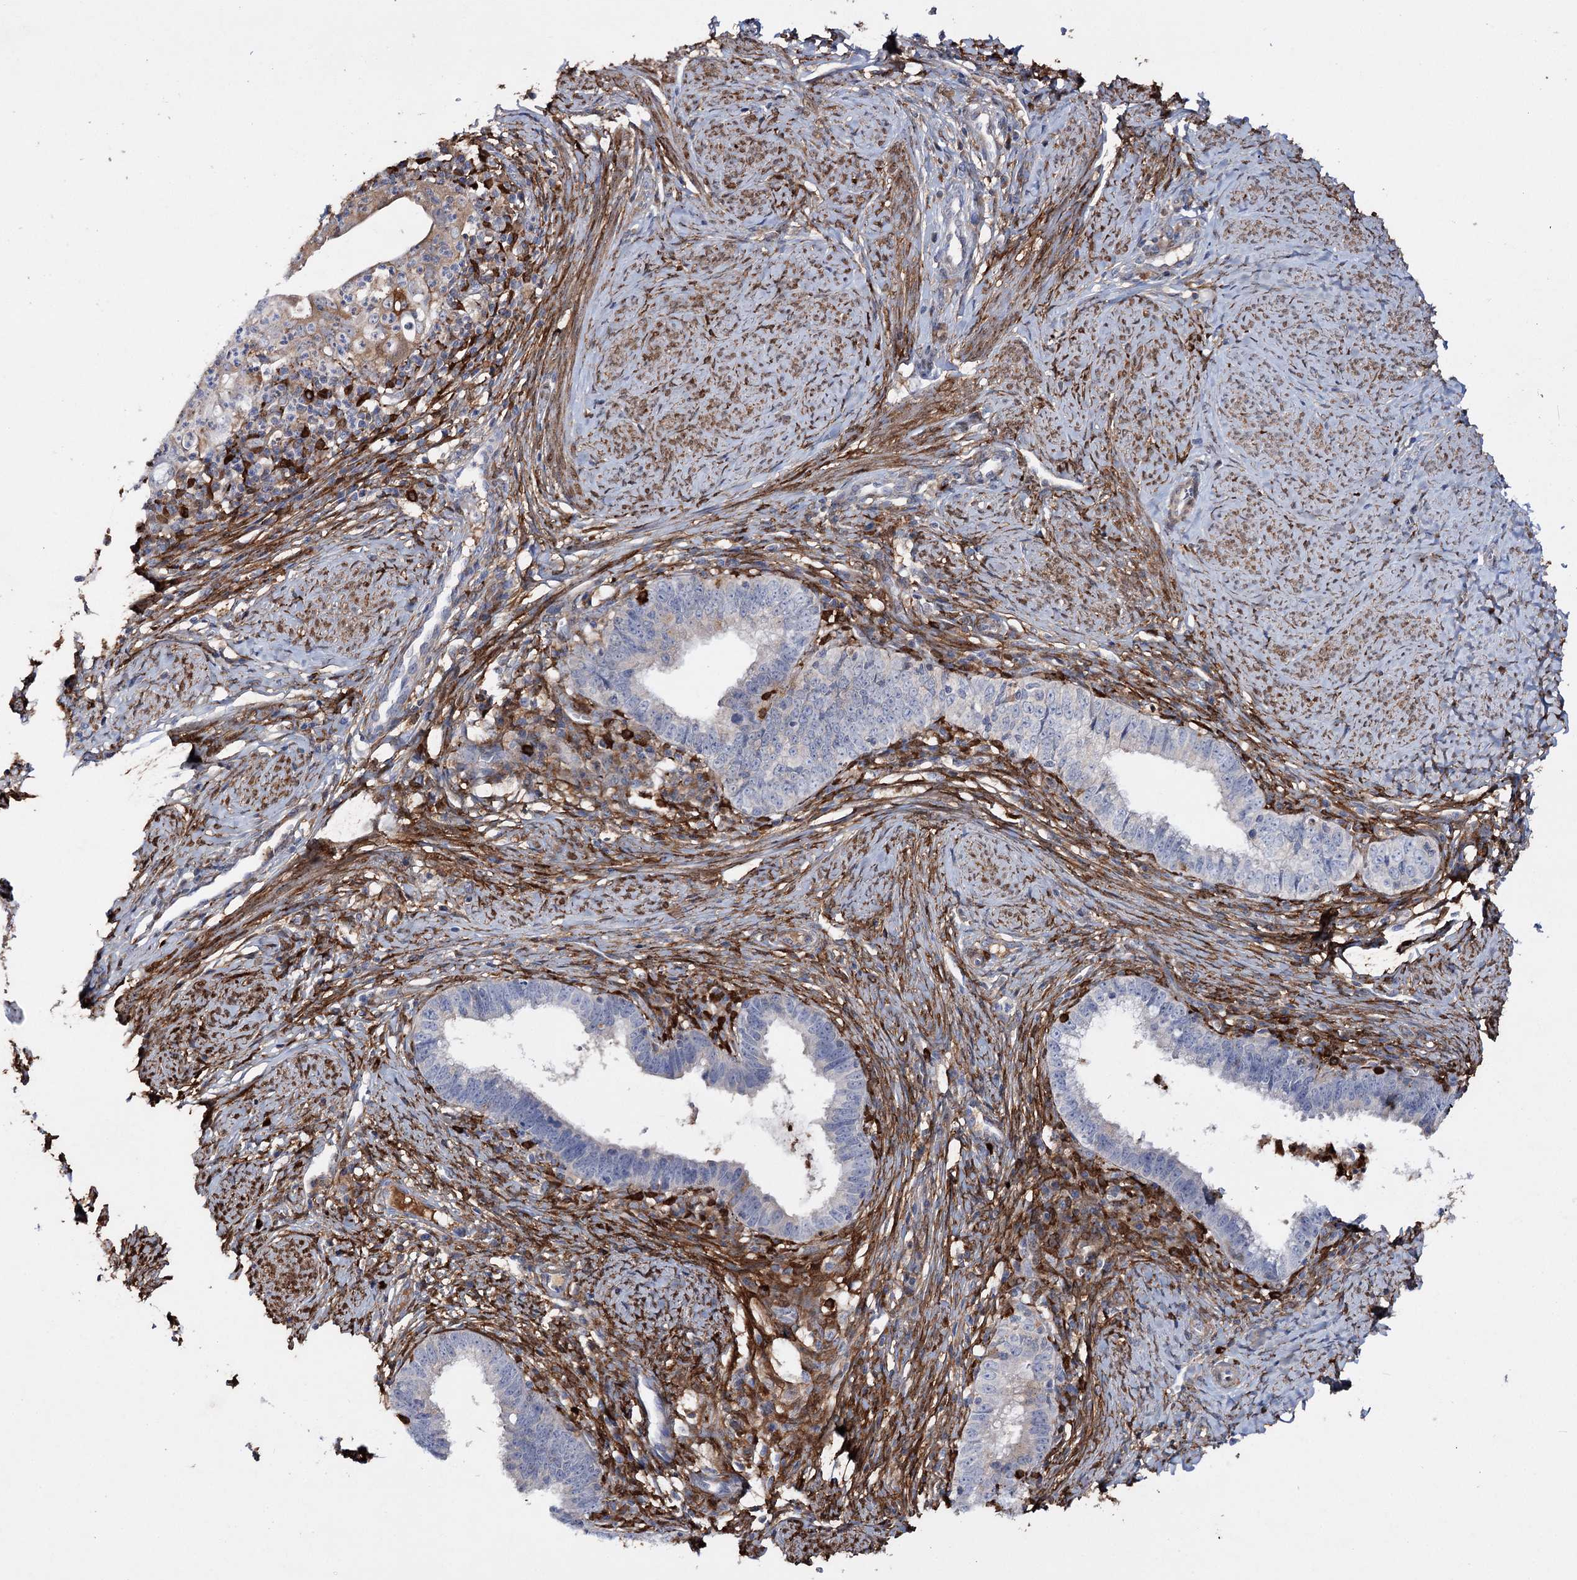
{"staining": {"intensity": "weak", "quantity": "<25%", "location": "cytoplasmic/membranous"}, "tissue": "cervical cancer", "cell_type": "Tumor cells", "image_type": "cancer", "snomed": [{"axis": "morphology", "description": "Adenocarcinoma, NOS"}, {"axis": "topography", "description": "Cervix"}], "caption": "The immunohistochemistry (IHC) micrograph has no significant expression in tumor cells of cervical cancer tissue.", "gene": "CFAP46", "patient": {"sex": "female", "age": 36}}